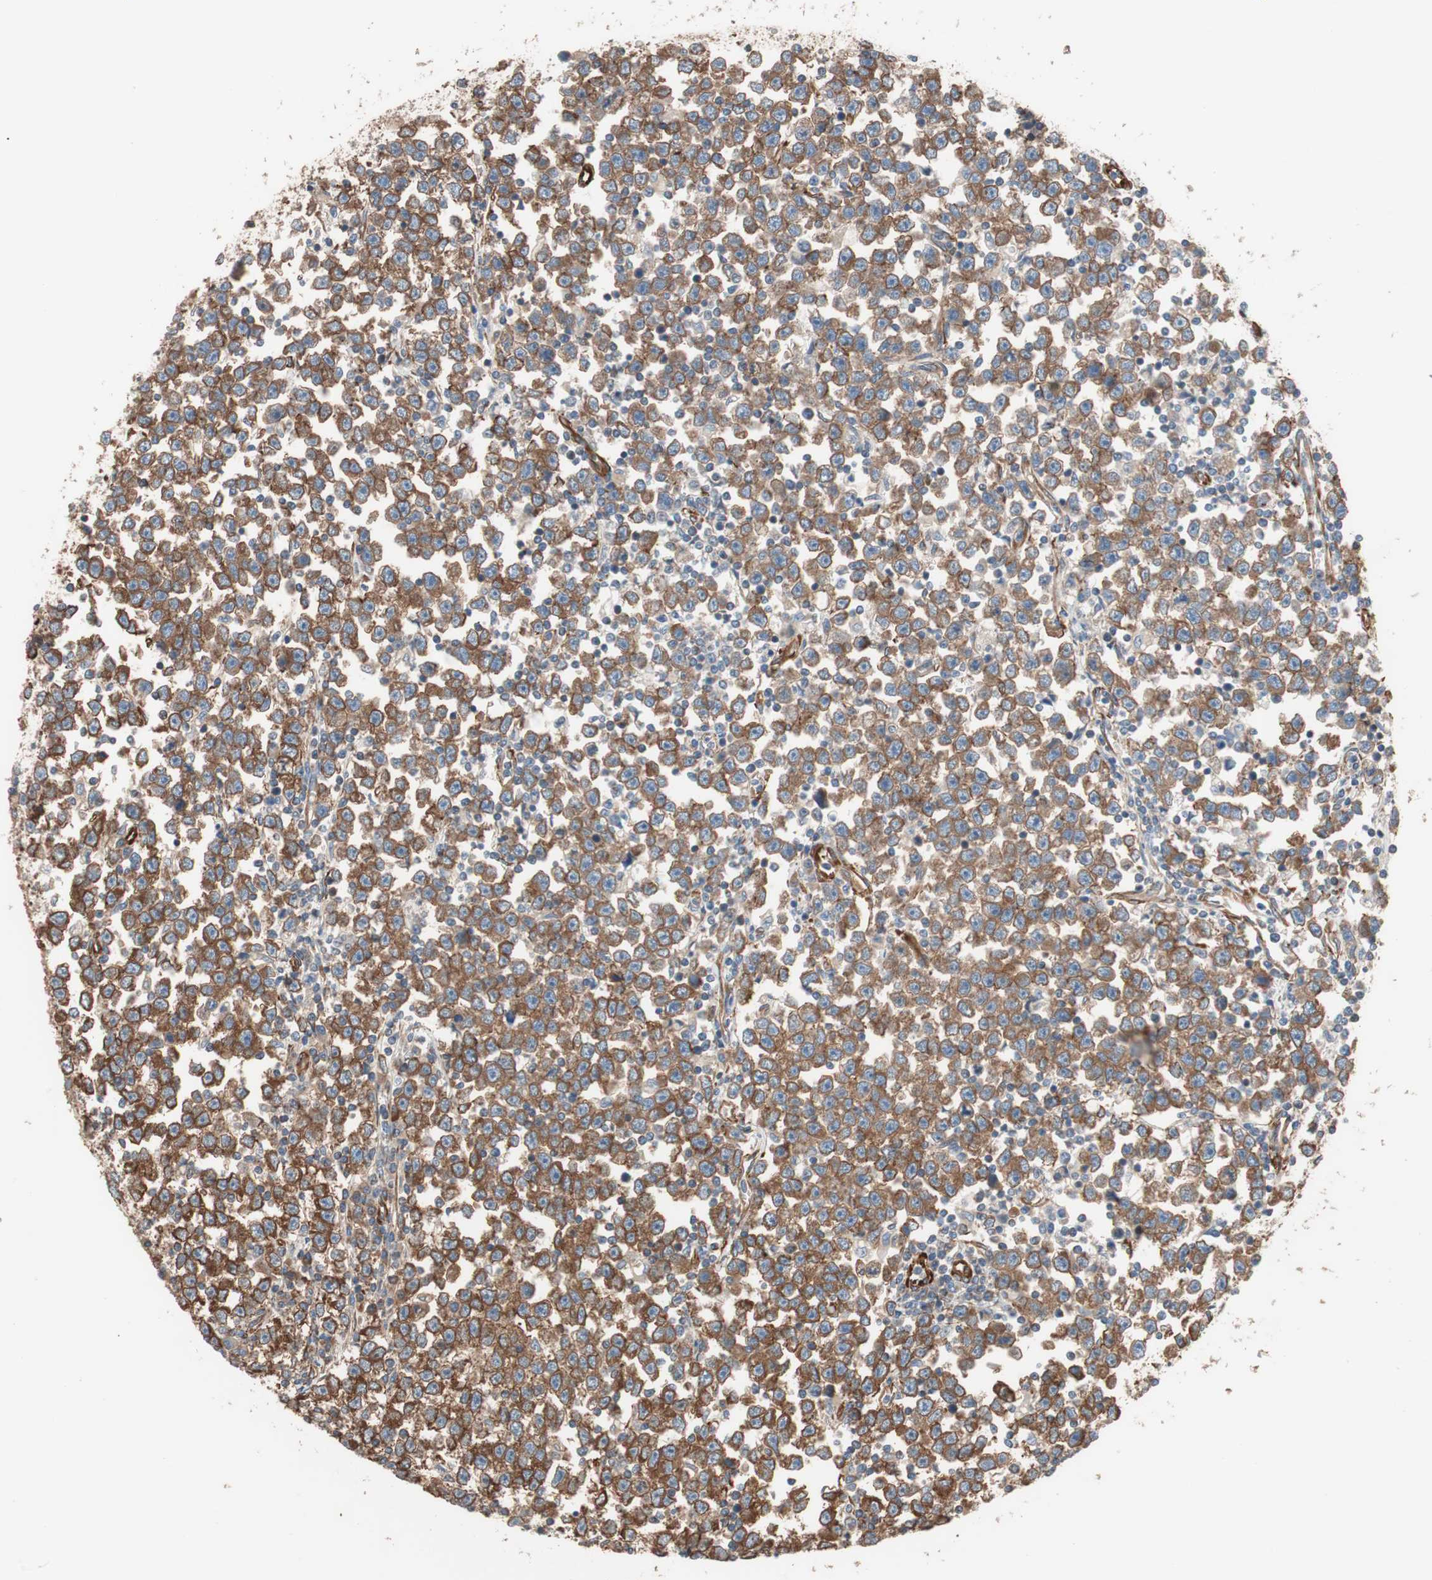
{"staining": {"intensity": "strong", "quantity": ">75%", "location": "cytoplasmic/membranous"}, "tissue": "testis cancer", "cell_type": "Tumor cells", "image_type": "cancer", "snomed": [{"axis": "morphology", "description": "Seminoma, NOS"}, {"axis": "topography", "description": "Testis"}], "caption": "Immunohistochemistry (IHC) photomicrograph of seminoma (testis) stained for a protein (brown), which shows high levels of strong cytoplasmic/membranous positivity in about >75% of tumor cells.", "gene": "GPSM2", "patient": {"sex": "male", "age": 43}}